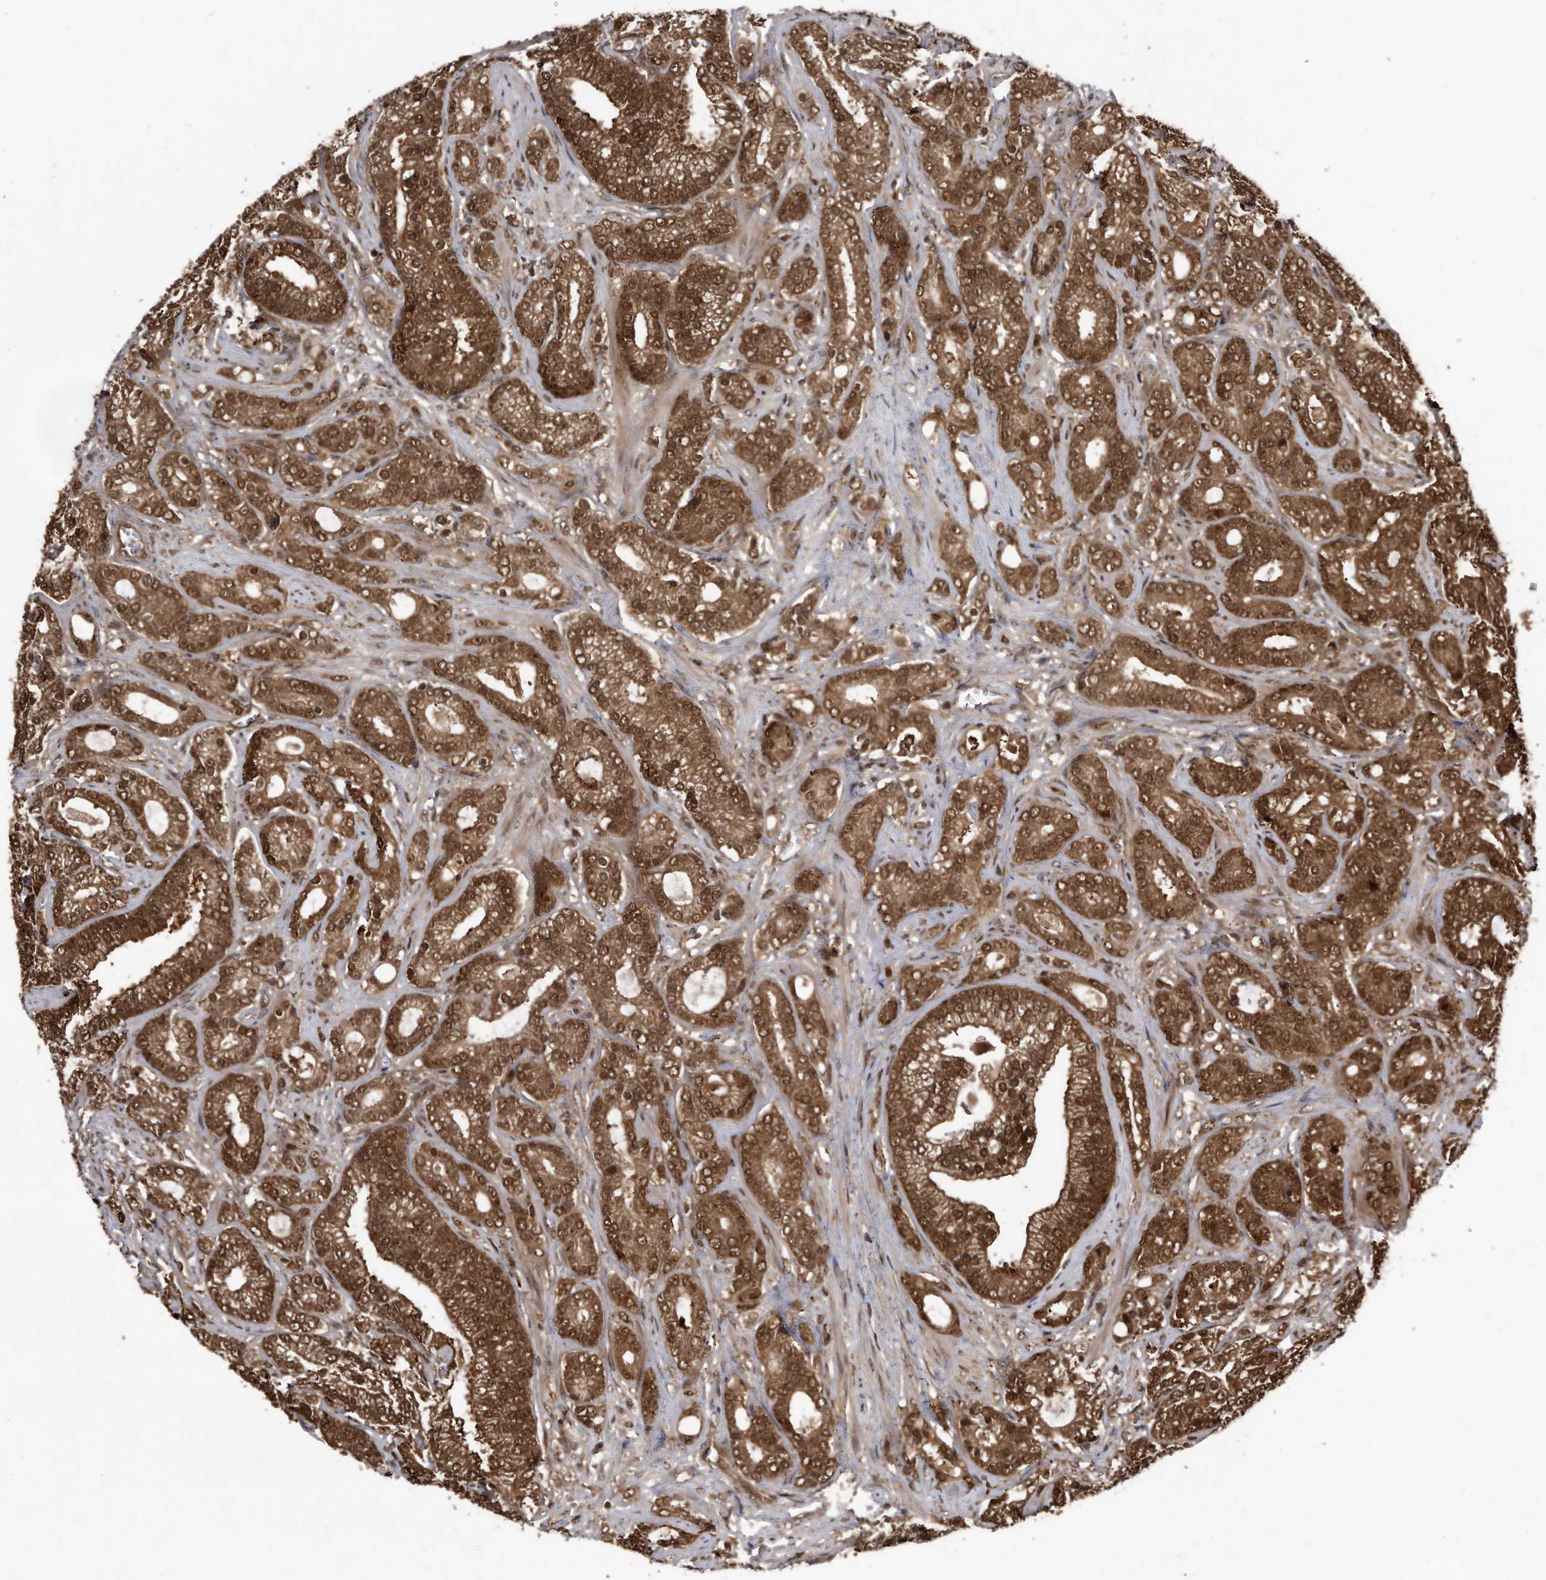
{"staining": {"intensity": "strong", "quantity": ">75%", "location": "cytoplasmic/membranous,nuclear"}, "tissue": "prostate cancer", "cell_type": "Tumor cells", "image_type": "cancer", "snomed": [{"axis": "morphology", "description": "Adenocarcinoma, High grade"}, {"axis": "topography", "description": "Prostate and seminal vesicle, NOS"}], "caption": "Strong cytoplasmic/membranous and nuclear staining is appreciated in approximately >75% of tumor cells in prostate cancer (adenocarcinoma (high-grade)). (DAB IHC, brown staining for protein, blue staining for nuclei).", "gene": "RAD23B", "patient": {"sex": "male", "age": 67}}